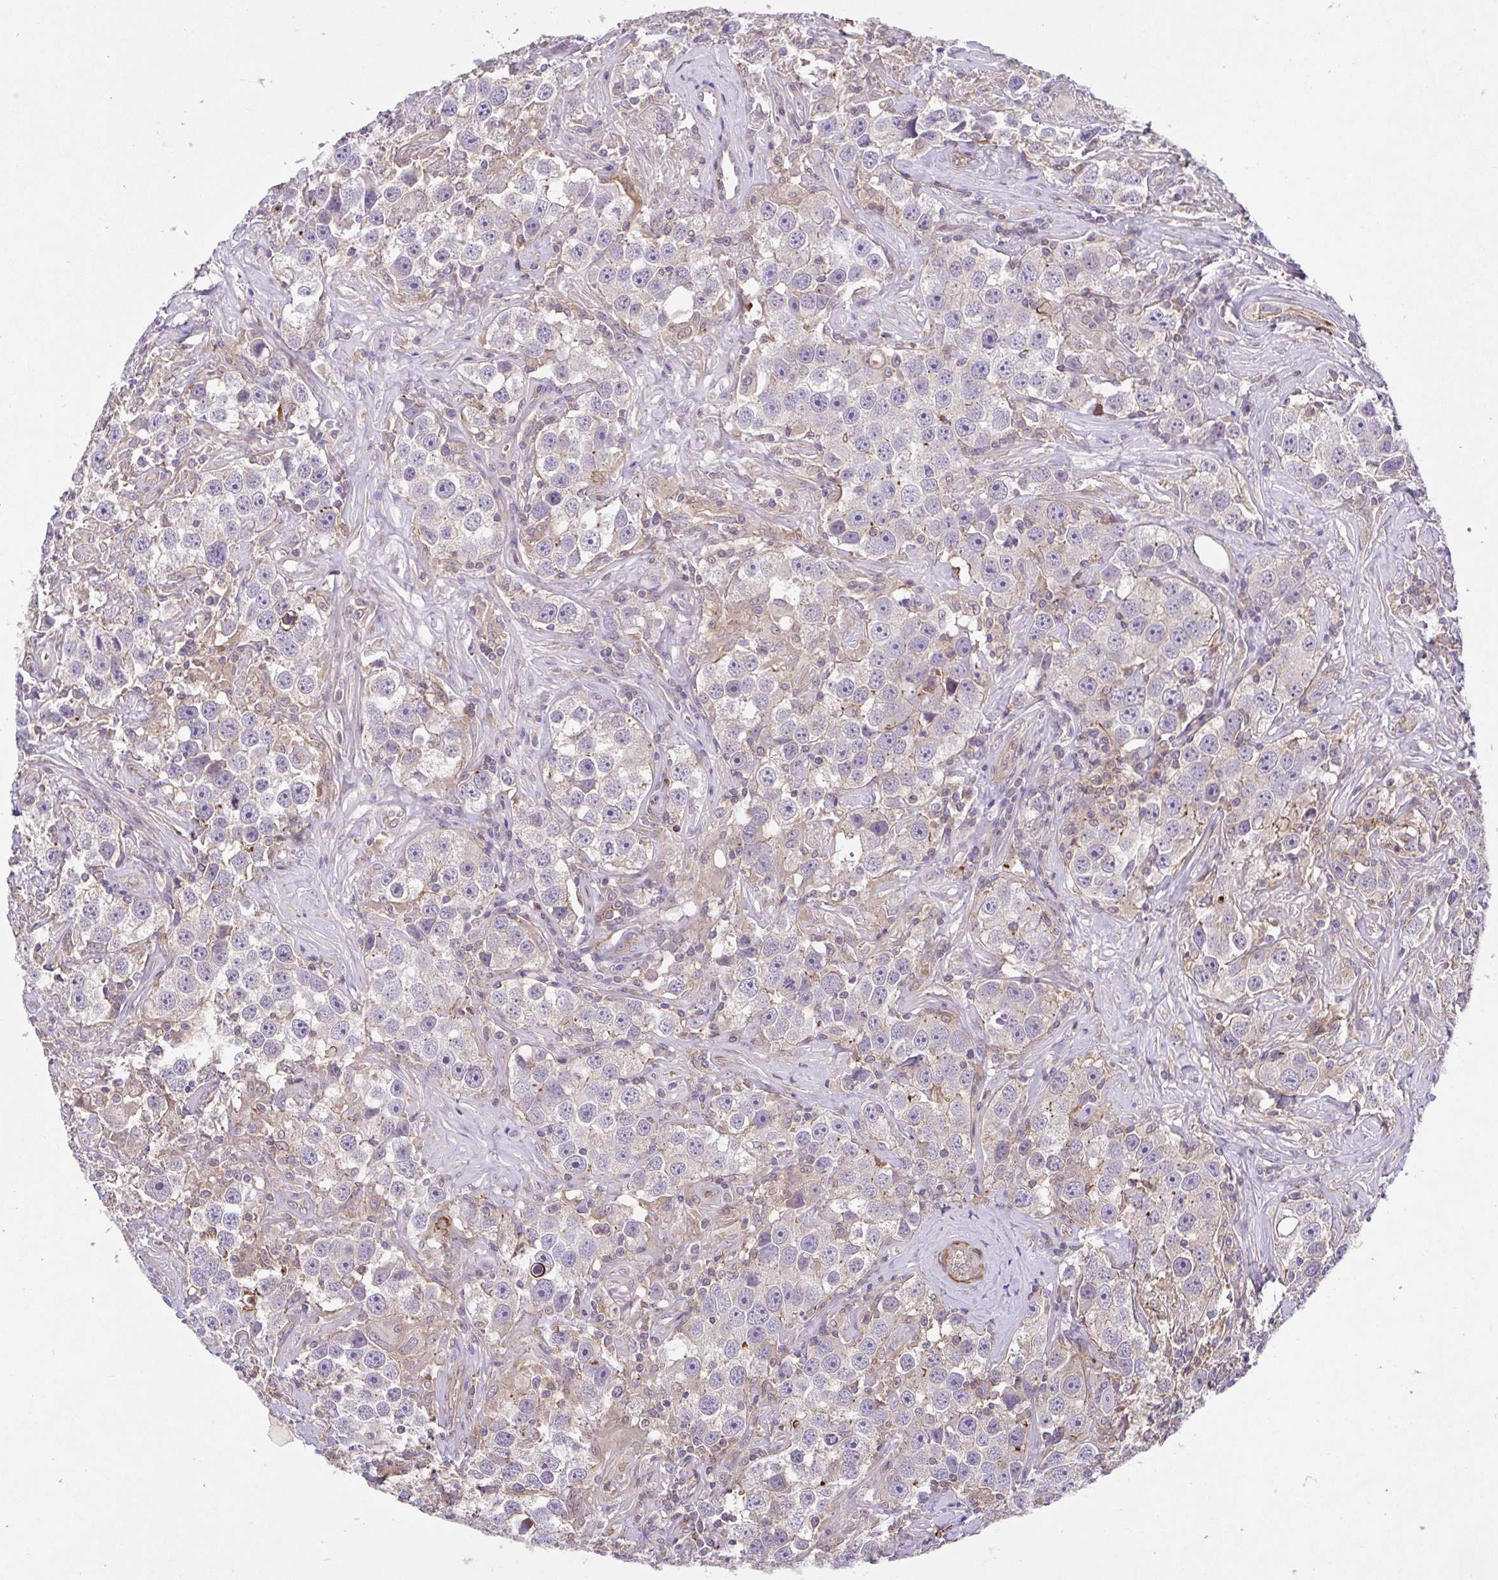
{"staining": {"intensity": "negative", "quantity": "none", "location": "none"}, "tissue": "testis cancer", "cell_type": "Tumor cells", "image_type": "cancer", "snomed": [{"axis": "morphology", "description": "Seminoma, NOS"}, {"axis": "topography", "description": "Testis"}], "caption": "IHC micrograph of neoplastic tissue: testis cancer (seminoma) stained with DAB (3,3'-diaminobenzidine) exhibits no significant protein expression in tumor cells.", "gene": "IDE", "patient": {"sex": "male", "age": 49}}